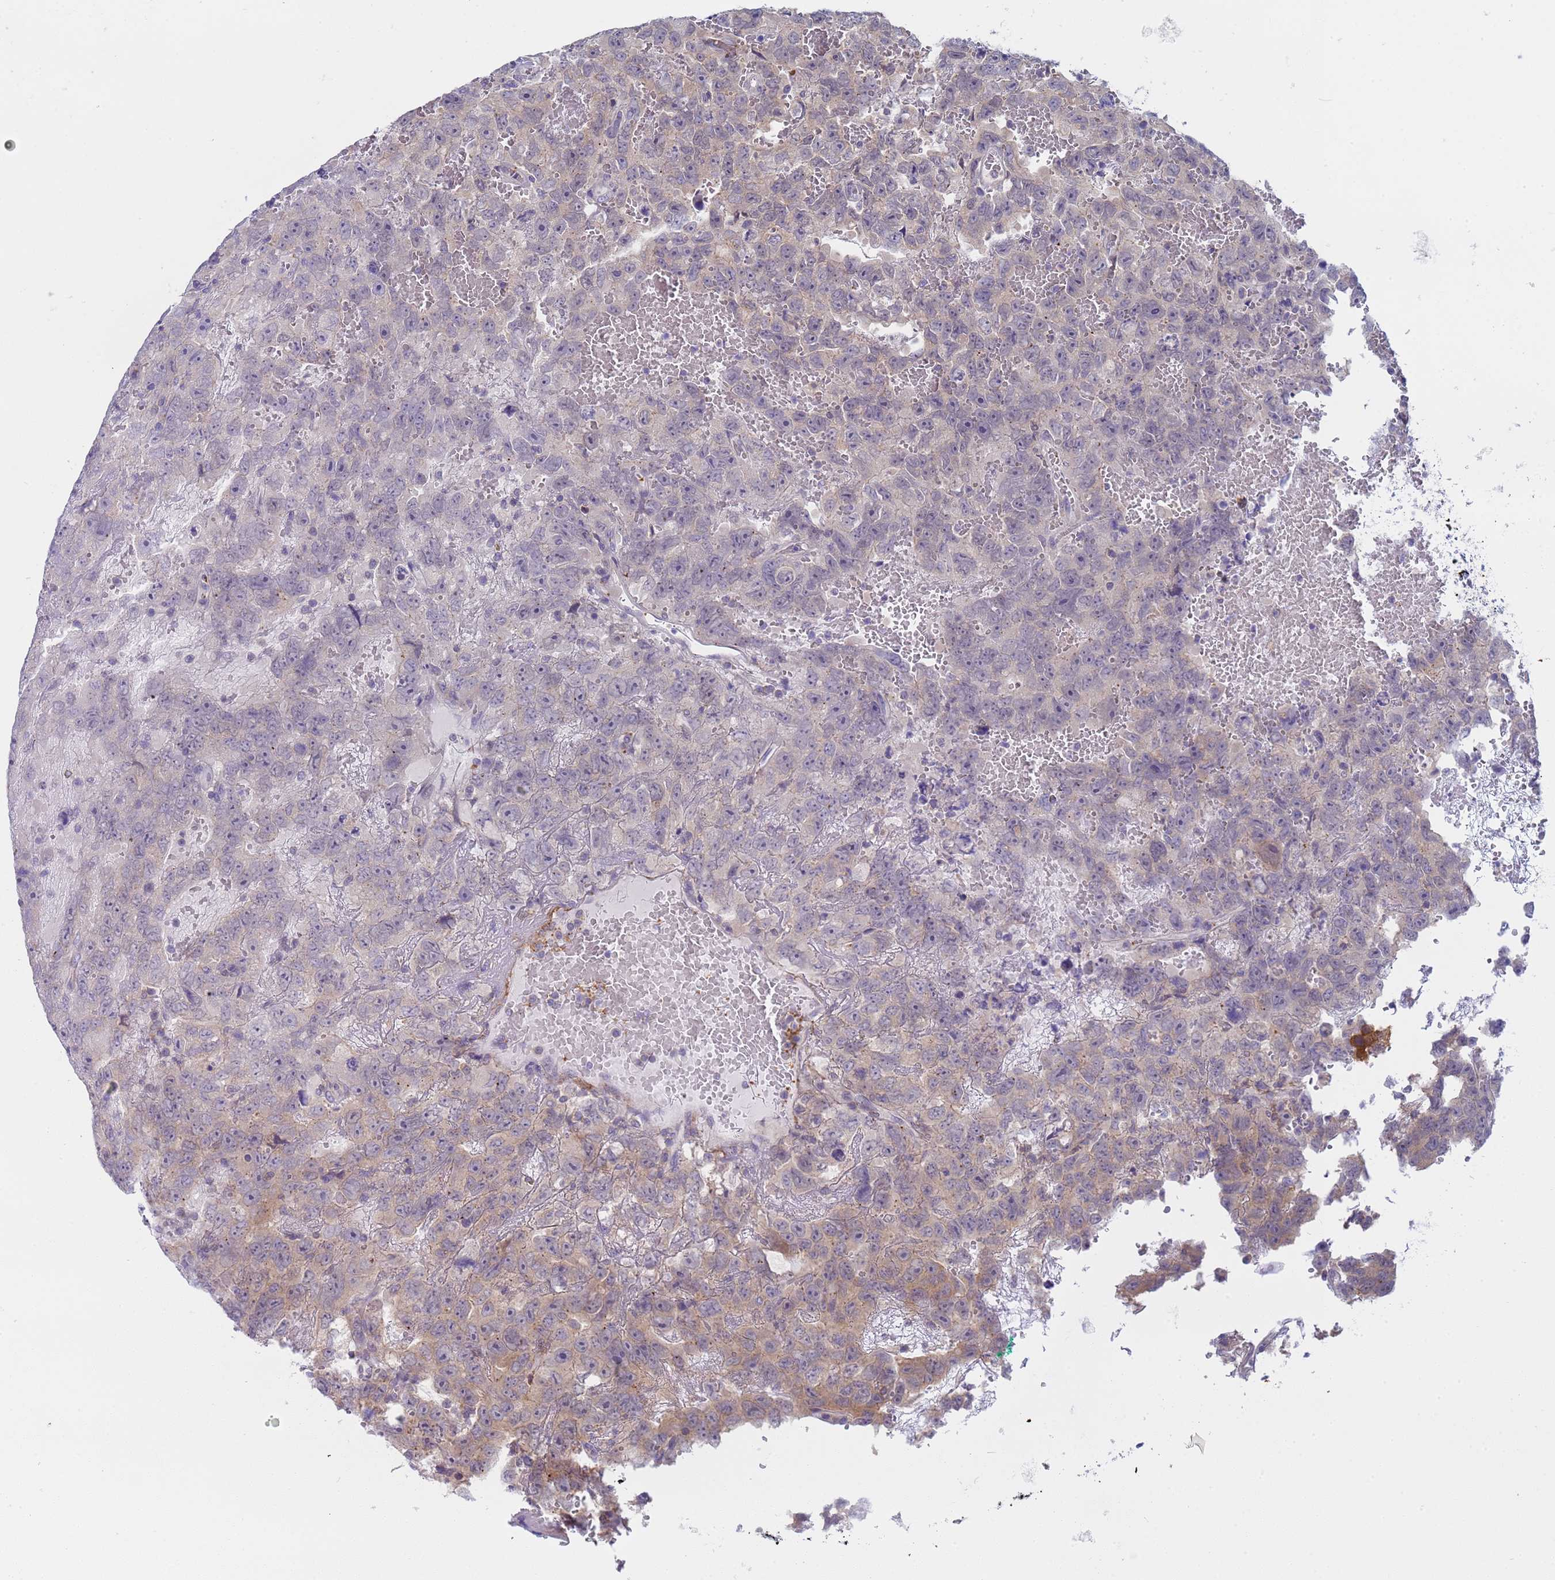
{"staining": {"intensity": "weak", "quantity": "<25%", "location": "cytoplasmic/membranous"}, "tissue": "testis cancer", "cell_type": "Tumor cells", "image_type": "cancer", "snomed": [{"axis": "morphology", "description": "Carcinoma, Embryonal, NOS"}, {"axis": "topography", "description": "Testis"}], "caption": "DAB (3,3'-diaminobenzidine) immunohistochemical staining of human testis cancer shows no significant positivity in tumor cells. (Brightfield microscopy of DAB (3,3'-diaminobenzidine) immunohistochemistry (IHC) at high magnification).", "gene": "CAPN7", "patient": {"sex": "male", "age": 45}}